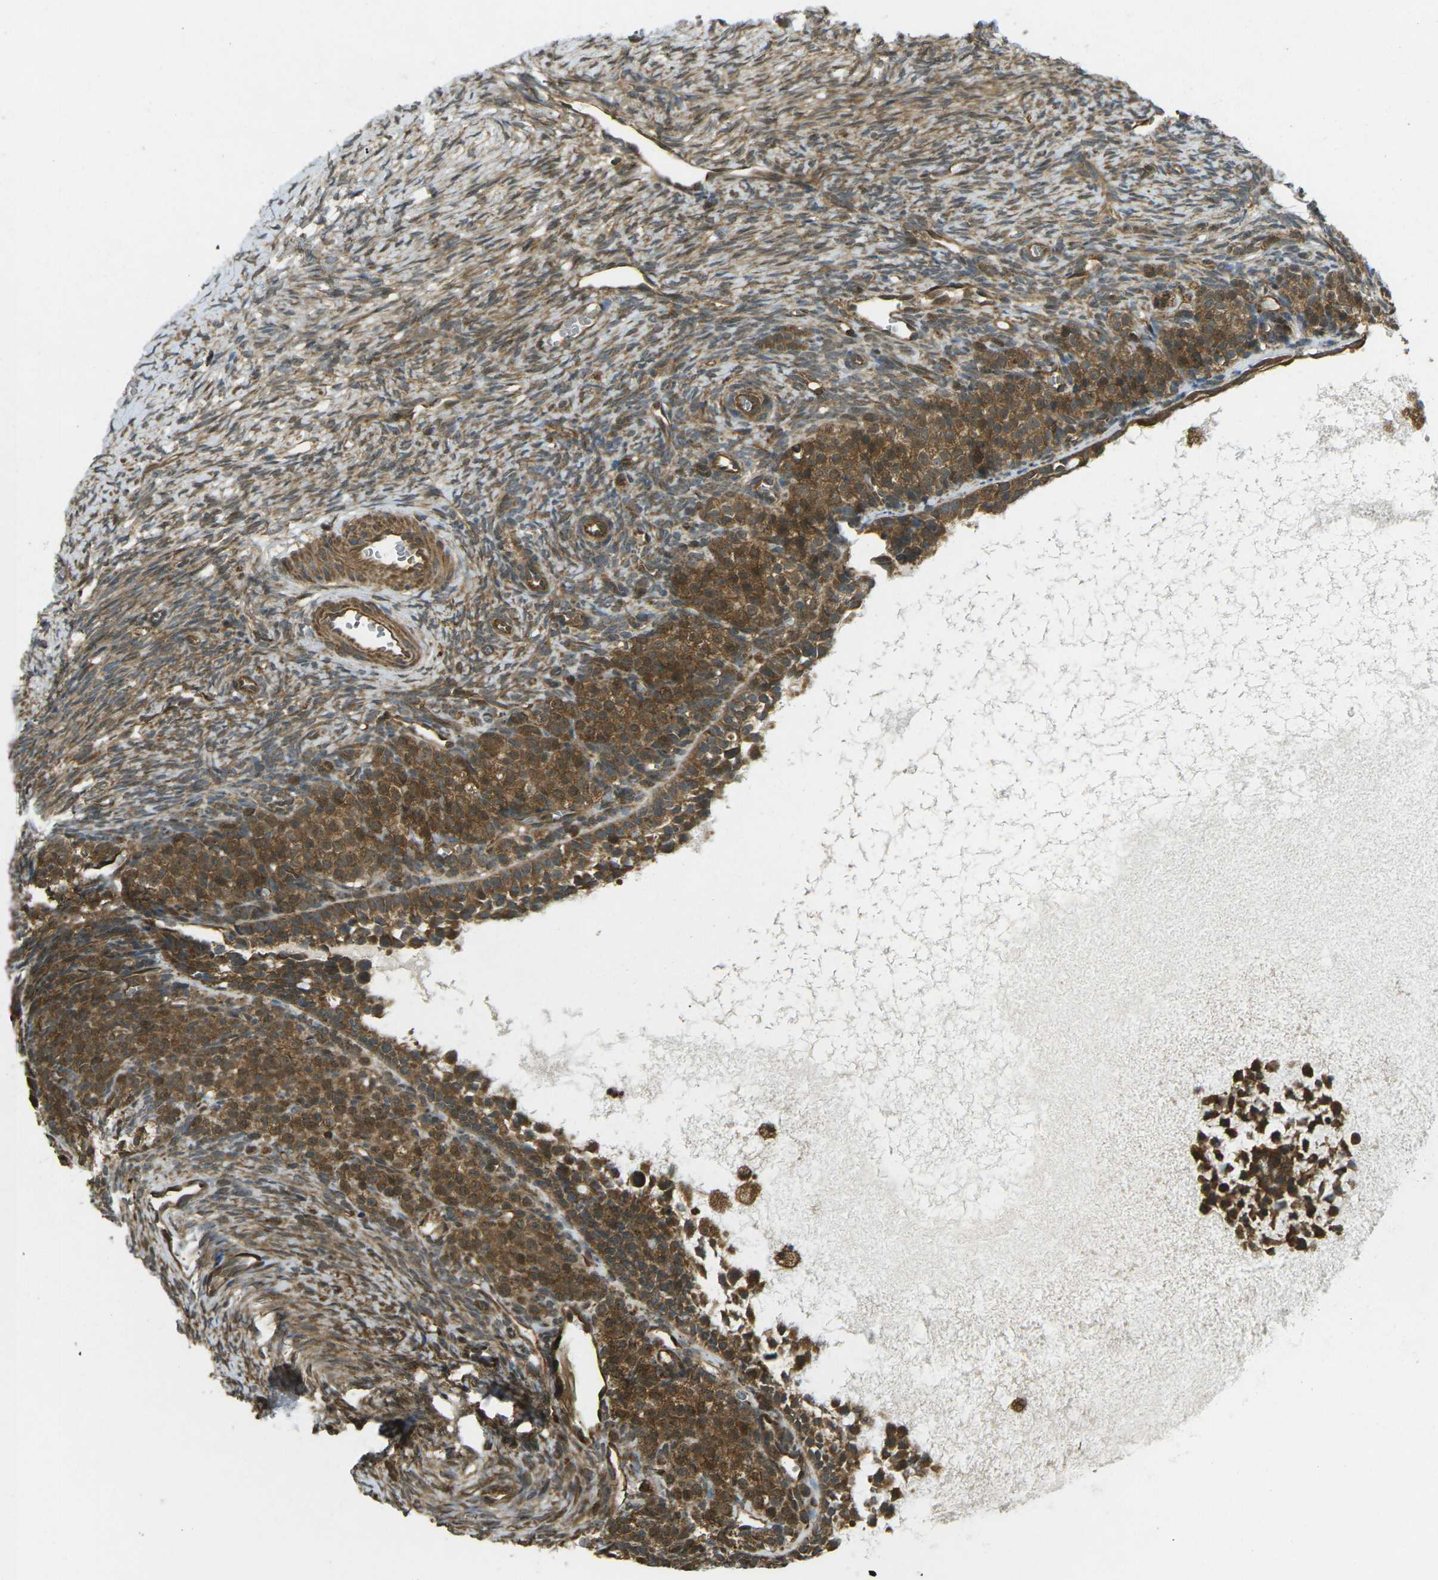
{"staining": {"intensity": "moderate", "quantity": "25%-75%", "location": "cytoplasmic/membranous"}, "tissue": "ovary", "cell_type": "Follicle cells", "image_type": "normal", "snomed": [{"axis": "morphology", "description": "Normal tissue, NOS"}, {"axis": "topography", "description": "Ovary"}], "caption": "Ovary stained with IHC demonstrates moderate cytoplasmic/membranous expression in approximately 25%-75% of follicle cells.", "gene": "CHMP3", "patient": {"sex": "female", "age": 27}}